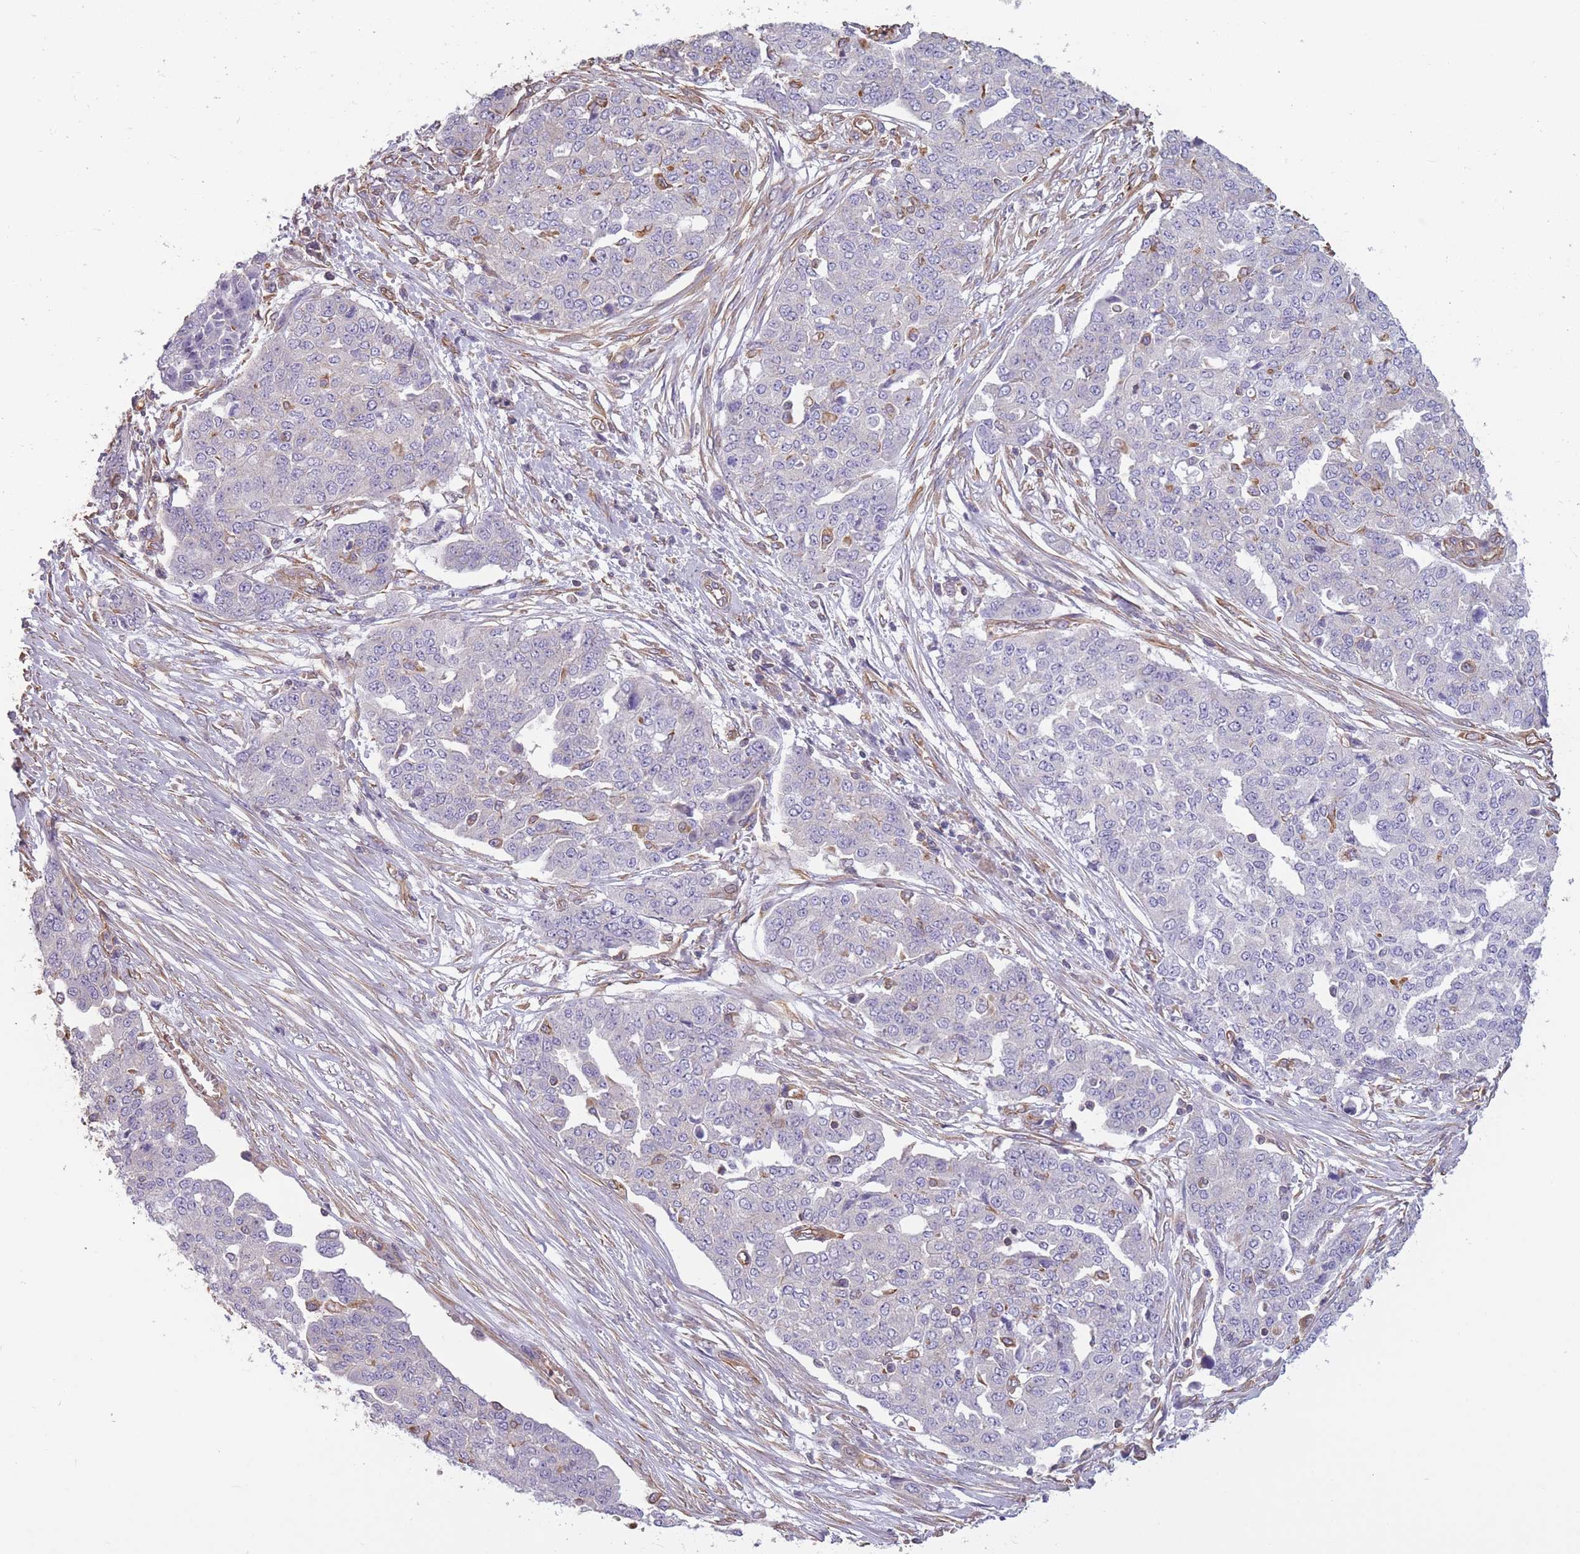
{"staining": {"intensity": "negative", "quantity": "none", "location": "none"}, "tissue": "ovarian cancer", "cell_type": "Tumor cells", "image_type": "cancer", "snomed": [{"axis": "morphology", "description": "Cystadenocarcinoma, serous, NOS"}, {"axis": "topography", "description": "Soft tissue"}, {"axis": "topography", "description": "Ovary"}], "caption": "IHC micrograph of neoplastic tissue: human ovarian cancer (serous cystadenocarcinoma) stained with DAB reveals no significant protein staining in tumor cells.", "gene": "ADD1", "patient": {"sex": "female", "age": 57}}